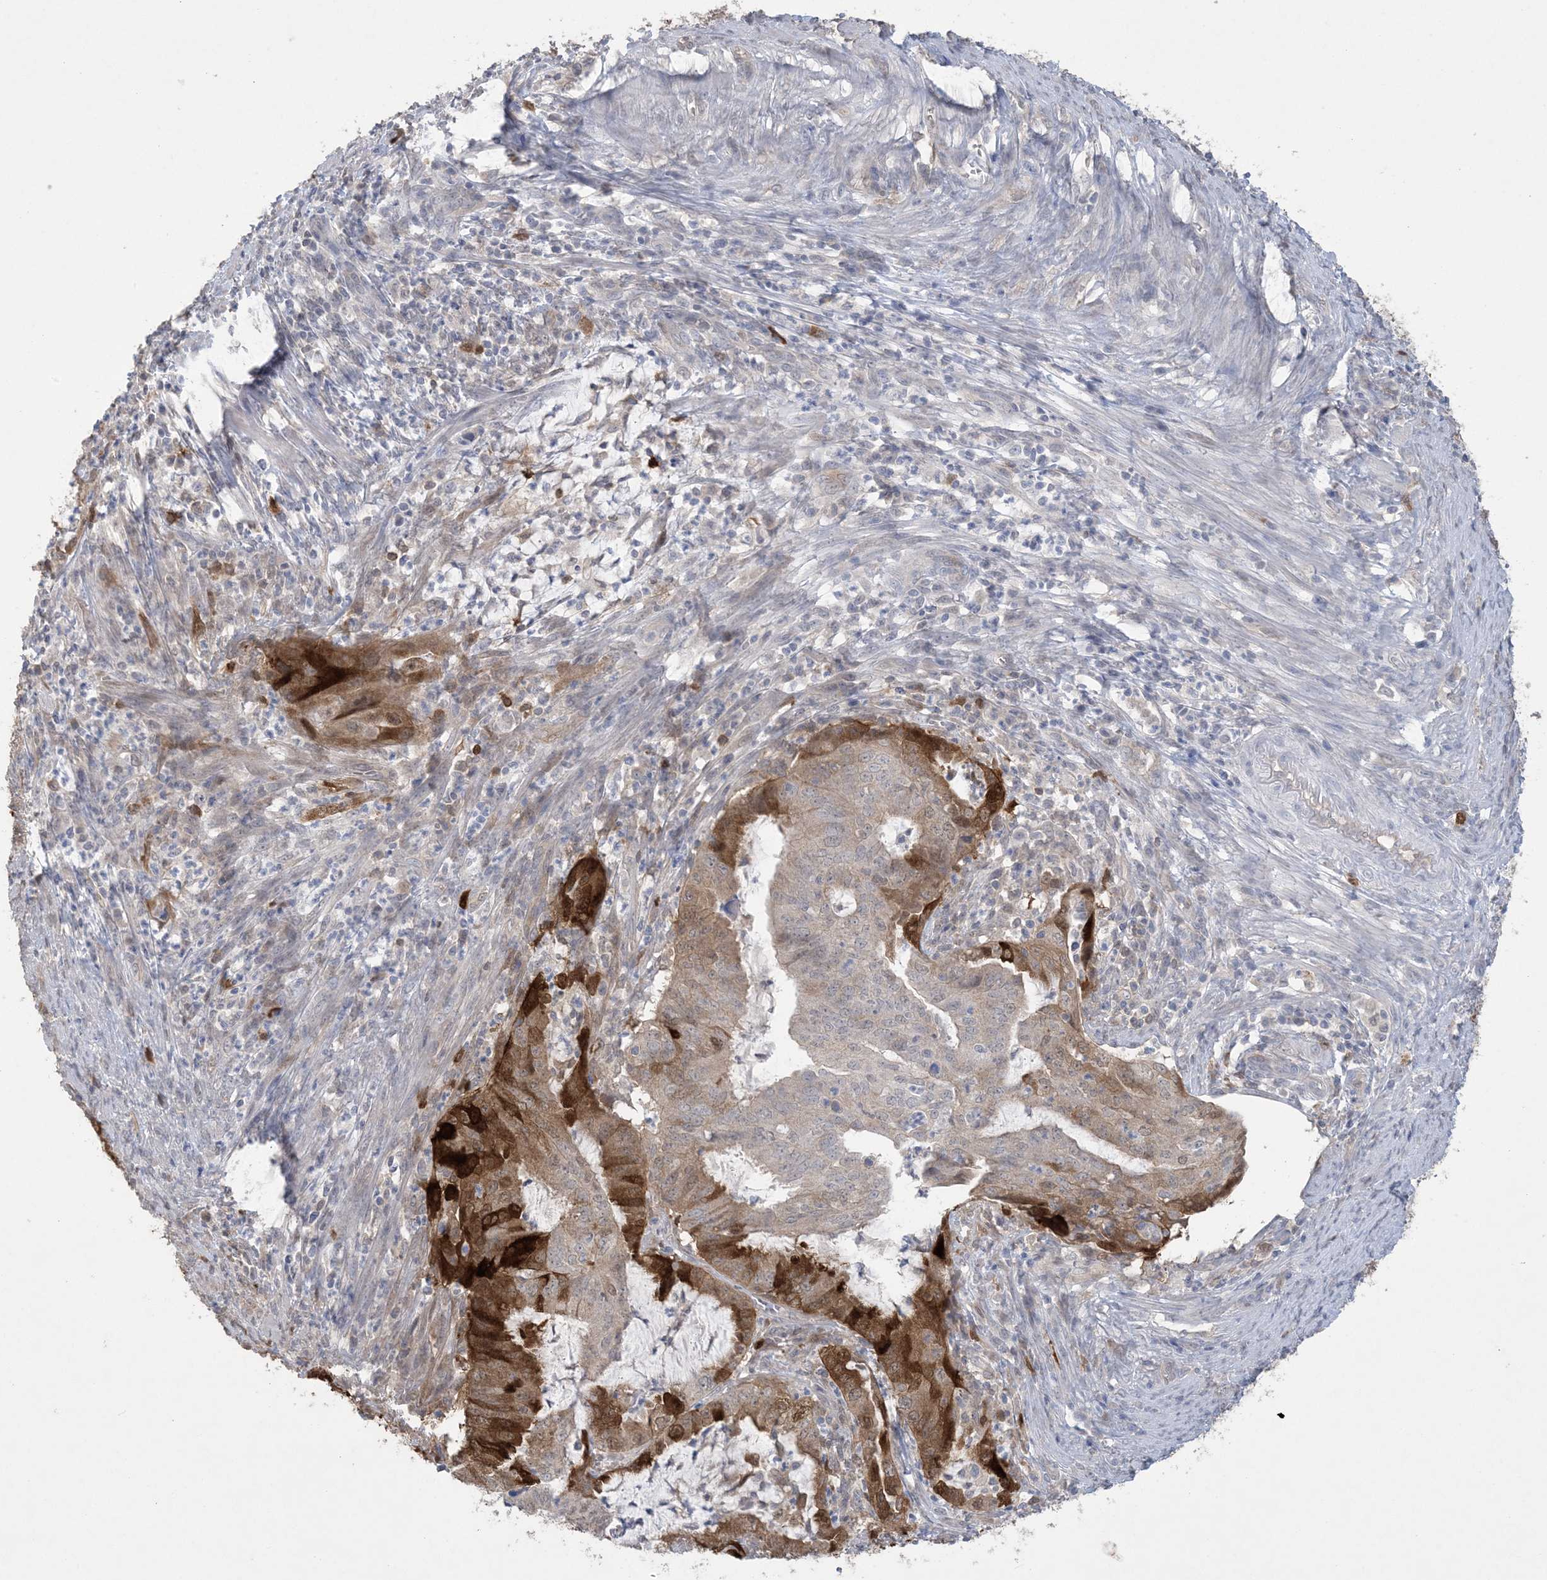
{"staining": {"intensity": "strong", "quantity": "25%-75%", "location": "cytoplasmic/membranous"}, "tissue": "endometrial cancer", "cell_type": "Tumor cells", "image_type": "cancer", "snomed": [{"axis": "morphology", "description": "Adenocarcinoma, NOS"}, {"axis": "topography", "description": "Endometrium"}], "caption": "Tumor cells reveal high levels of strong cytoplasmic/membranous positivity in approximately 25%-75% of cells in endometrial cancer.", "gene": "HMGCS1", "patient": {"sex": "female", "age": 51}}